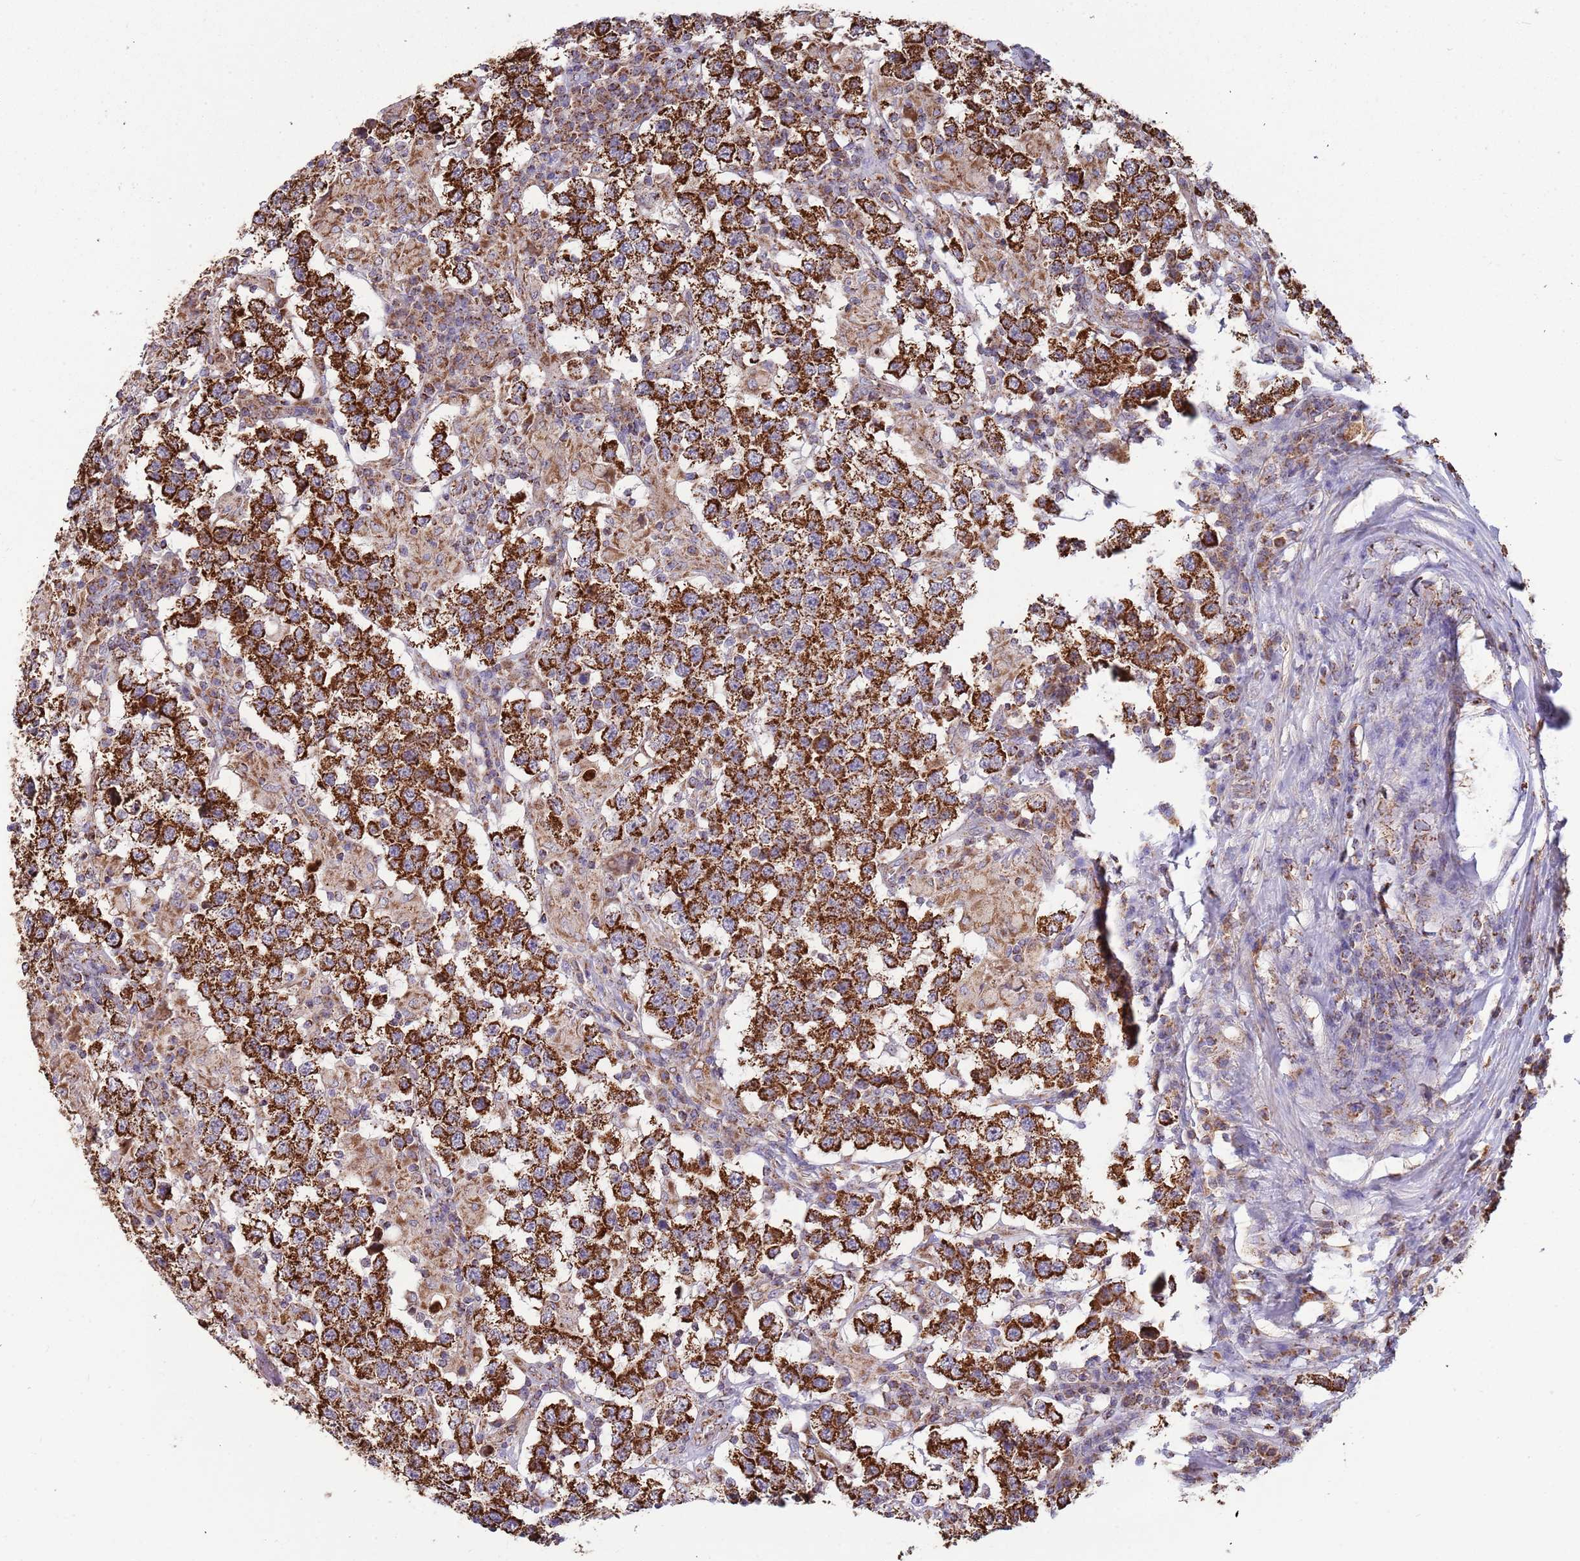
{"staining": {"intensity": "strong", "quantity": ">75%", "location": "cytoplasmic/membranous"}, "tissue": "testis cancer", "cell_type": "Tumor cells", "image_type": "cancer", "snomed": [{"axis": "morphology", "description": "Seminoma, NOS"}, {"axis": "morphology", "description": "Carcinoma, Embryonal, NOS"}, {"axis": "topography", "description": "Testis"}], "caption": "Immunohistochemistry staining of testis cancer, which exhibits high levels of strong cytoplasmic/membranous positivity in about >75% of tumor cells indicating strong cytoplasmic/membranous protein expression. The staining was performed using DAB (3,3'-diaminobenzidine) (brown) for protein detection and nuclei were counterstained in hematoxylin (blue).", "gene": "VPS16", "patient": {"sex": "male", "age": 41}}